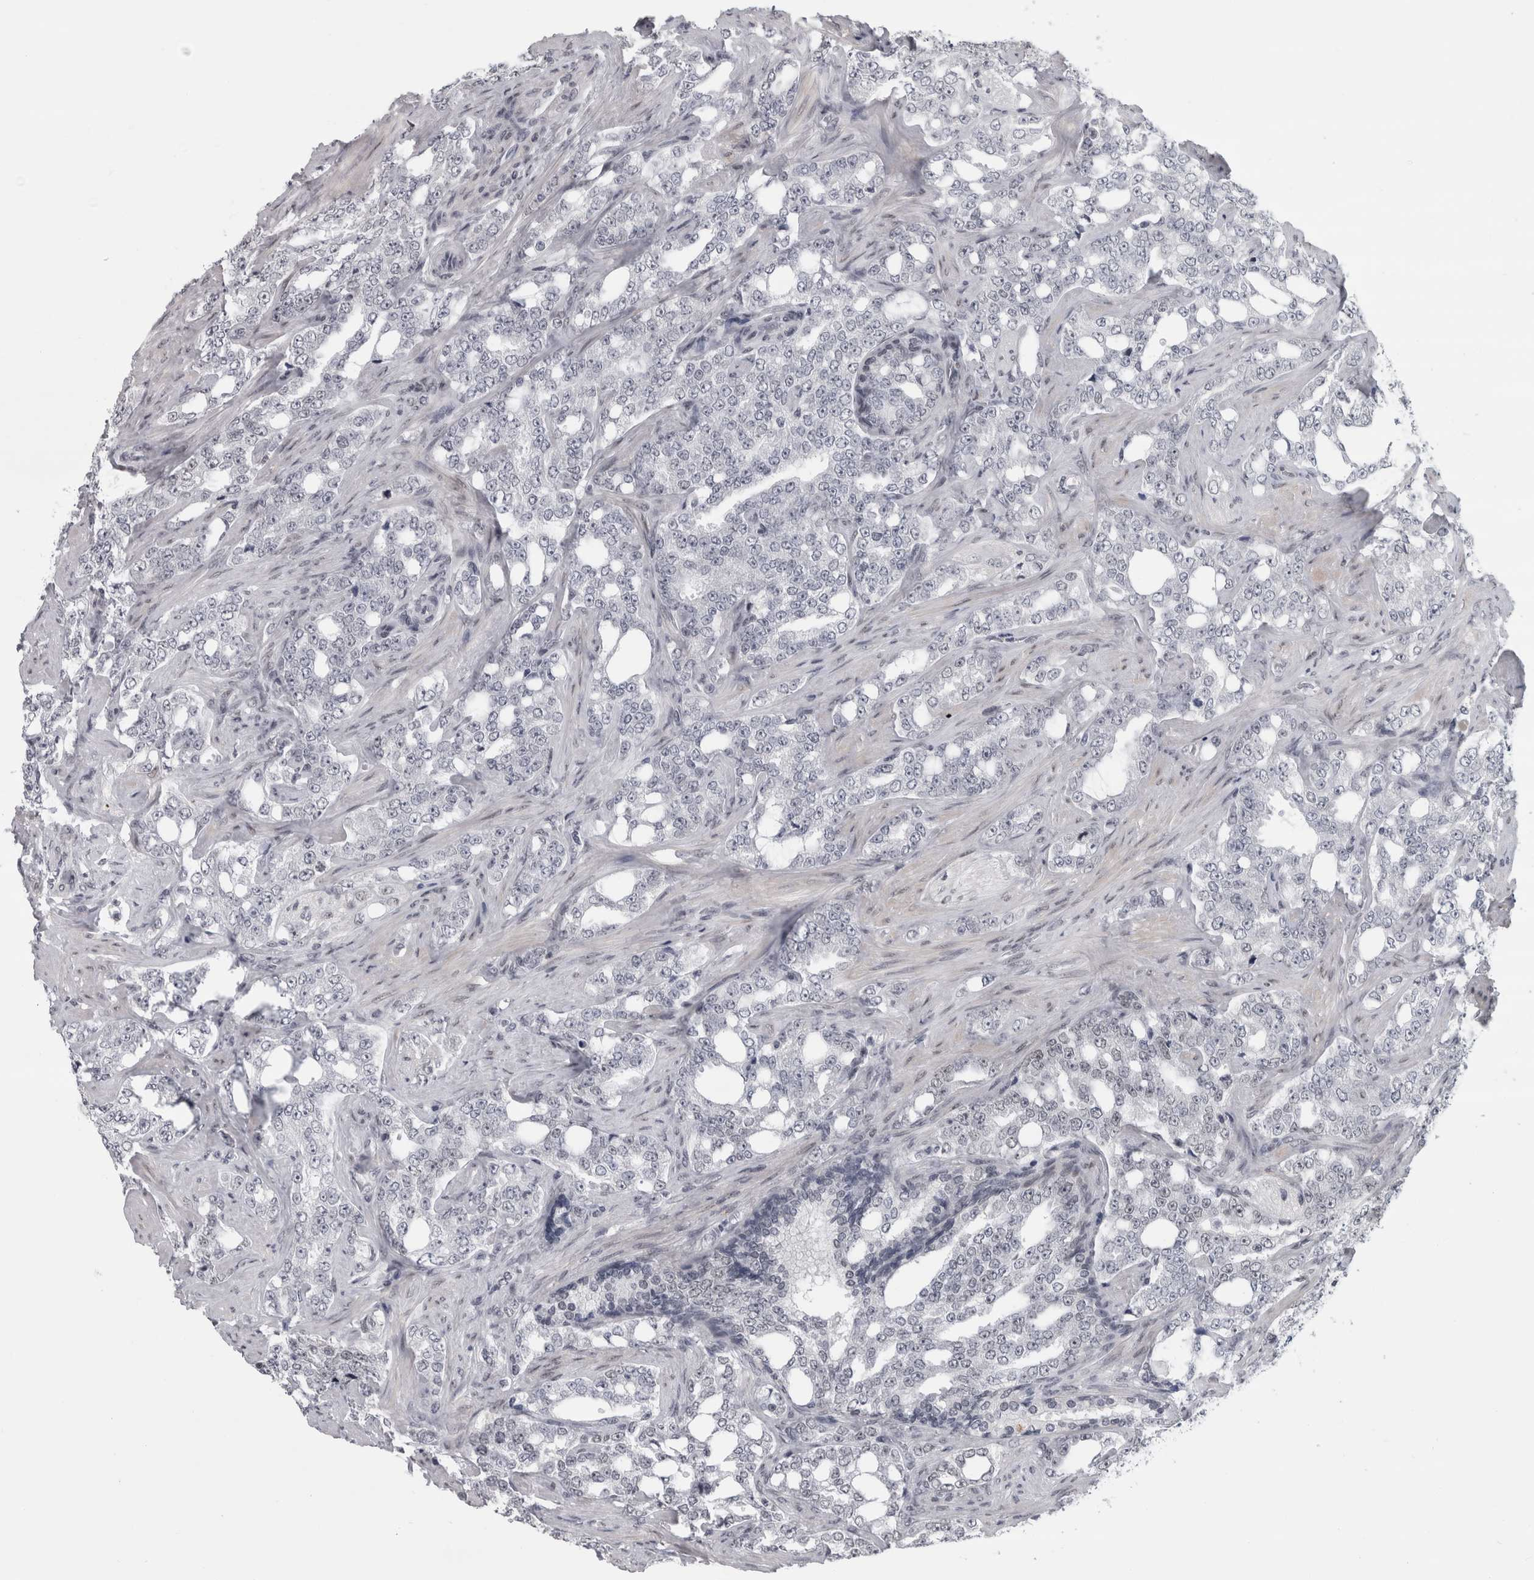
{"staining": {"intensity": "negative", "quantity": "none", "location": "none"}, "tissue": "prostate cancer", "cell_type": "Tumor cells", "image_type": "cancer", "snomed": [{"axis": "morphology", "description": "Adenocarcinoma, High grade"}, {"axis": "topography", "description": "Prostate"}], "caption": "Adenocarcinoma (high-grade) (prostate) stained for a protein using IHC exhibits no positivity tumor cells.", "gene": "ARID4B", "patient": {"sex": "male", "age": 64}}